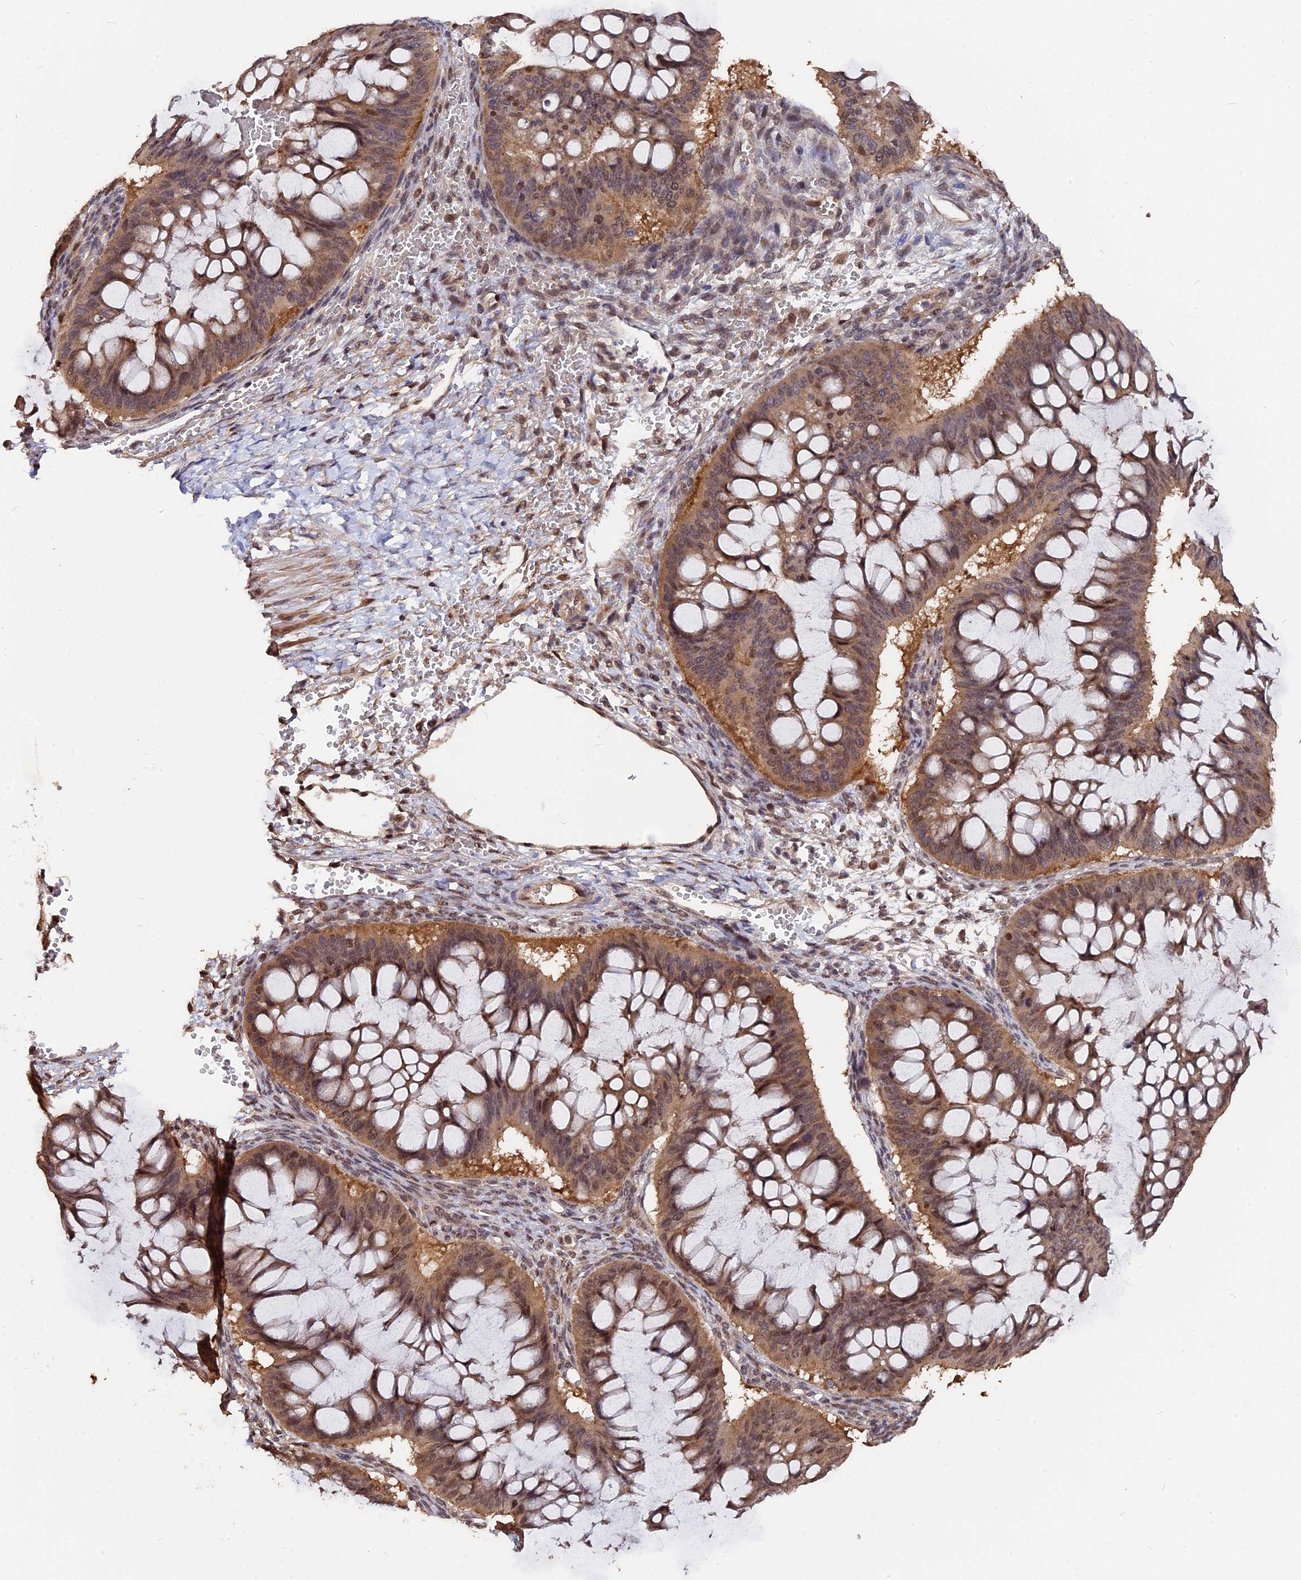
{"staining": {"intensity": "moderate", "quantity": ">75%", "location": "cytoplasmic/membranous,nuclear"}, "tissue": "ovarian cancer", "cell_type": "Tumor cells", "image_type": "cancer", "snomed": [{"axis": "morphology", "description": "Cystadenocarcinoma, mucinous, NOS"}, {"axis": "topography", "description": "Ovary"}], "caption": "Tumor cells show medium levels of moderate cytoplasmic/membranous and nuclear expression in about >75% of cells in ovarian mucinous cystadenocarcinoma.", "gene": "ADRM1", "patient": {"sex": "female", "age": 73}}